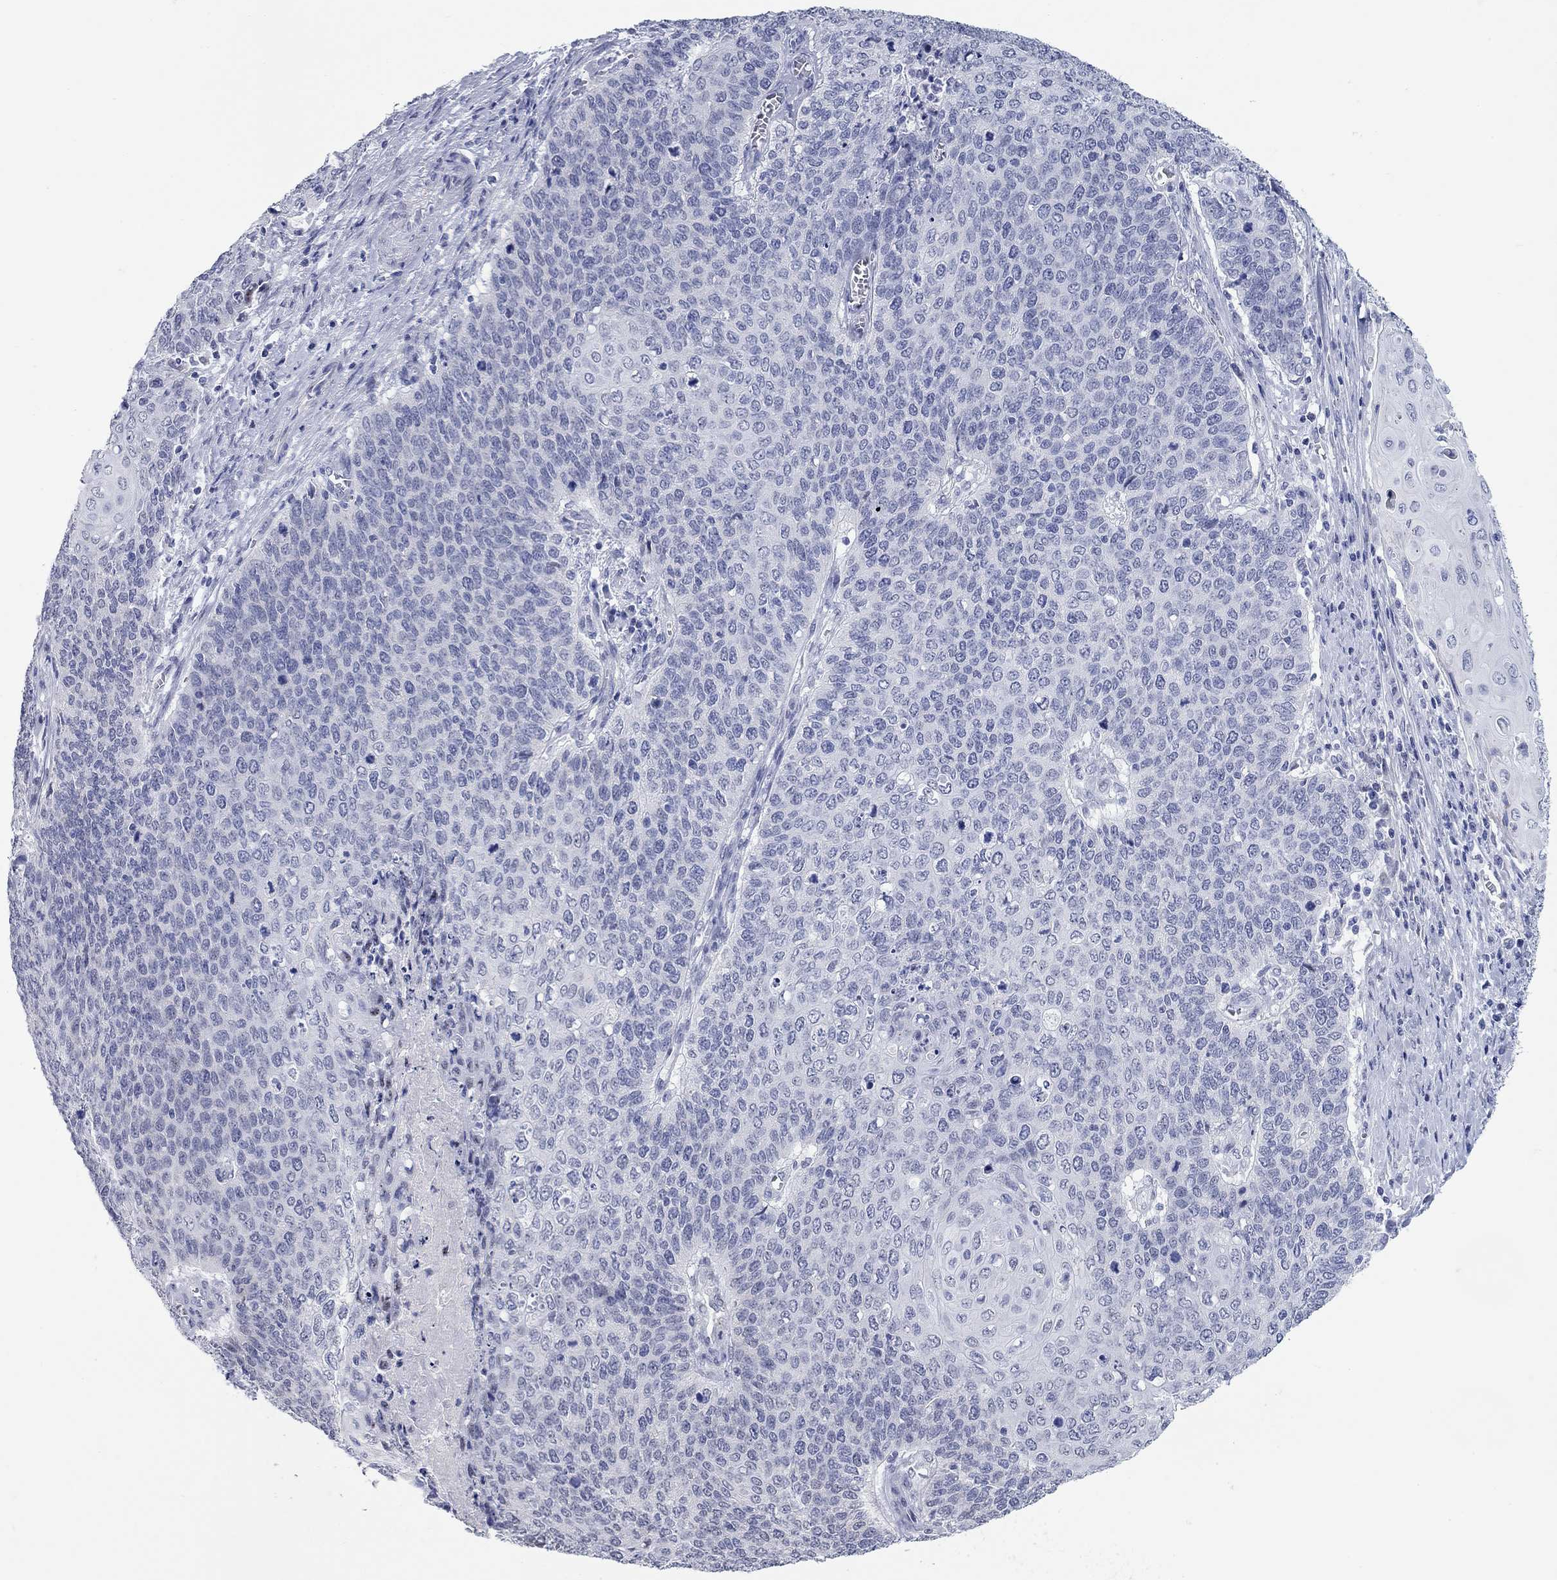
{"staining": {"intensity": "negative", "quantity": "none", "location": "none"}, "tissue": "cervical cancer", "cell_type": "Tumor cells", "image_type": "cancer", "snomed": [{"axis": "morphology", "description": "Squamous cell carcinoma, NOS"}, {"axis": "topography", "description": "Cervix"}], "caption": "The photomicrograph reveals no staining of tumor cells in cervical squamous cell carcinoma. The staining was performed using DAB to visualize the protein expression in brown, while the nuclei were stained in blue with hematoxylin (Magnification: 20x).", "gene": "WASF3", "patient": {"sex": "female", "age": 39}}